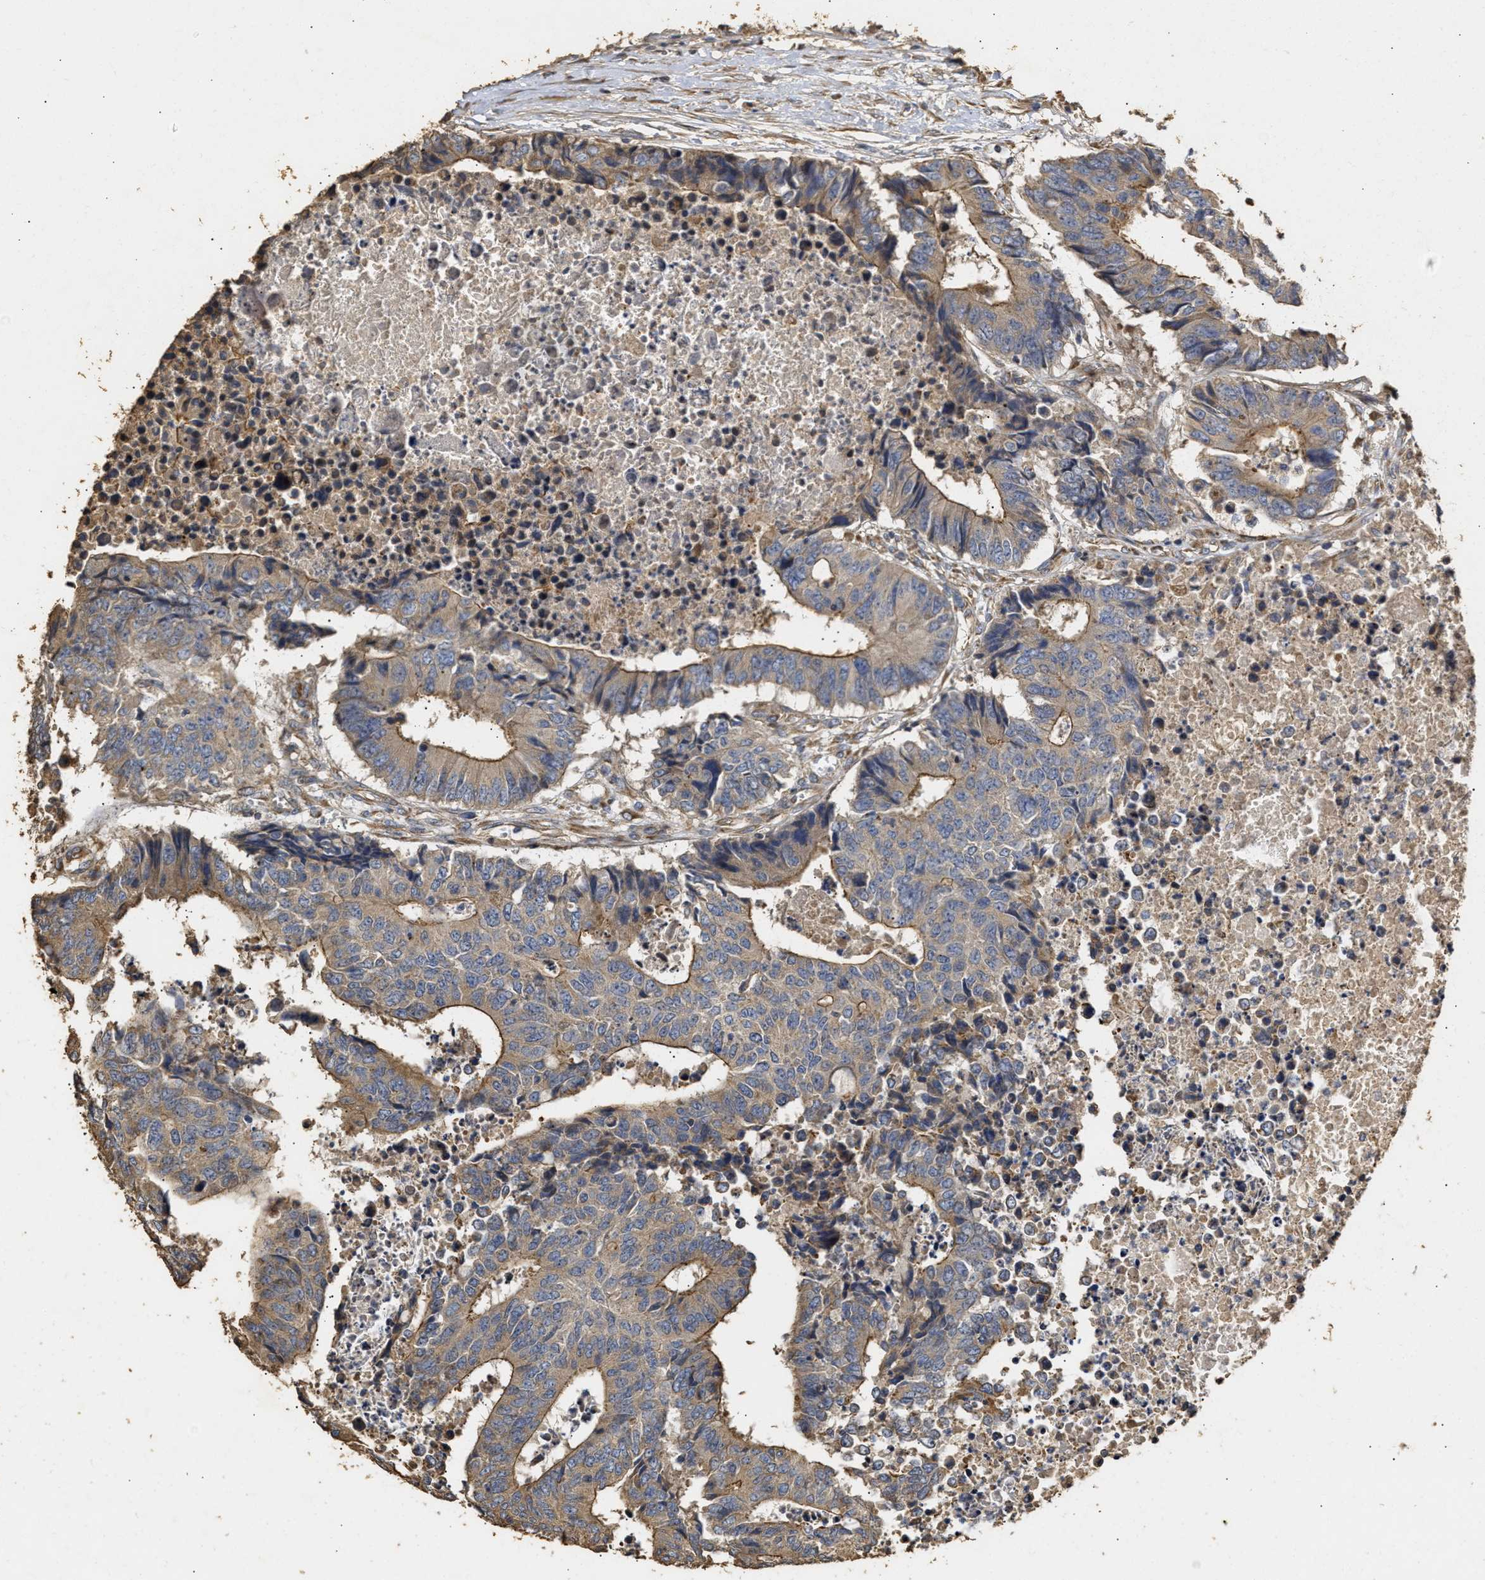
{"staining": {"intensity": "moderate", "quantity": ">75%", "location": "cytoplasmic/membranous"}, "tissue": "colorectal cancer", "cell_type": "Tumor cells", "image_type": "cancer", "snomed": [{"axis": "morphology", "description": "Adenocarcinoma, NOS"}, {"axis": "topography", "description": "Rectum"}], "caption": "About >75% of tumor cells in colorectal adenocarcinoma reveal moderate cytoplasmic/membranous protein staining as visualized by brown immunohistochemical staining.", "gene": "NAV1", "patient": {"sex": "male", "age": 84}}